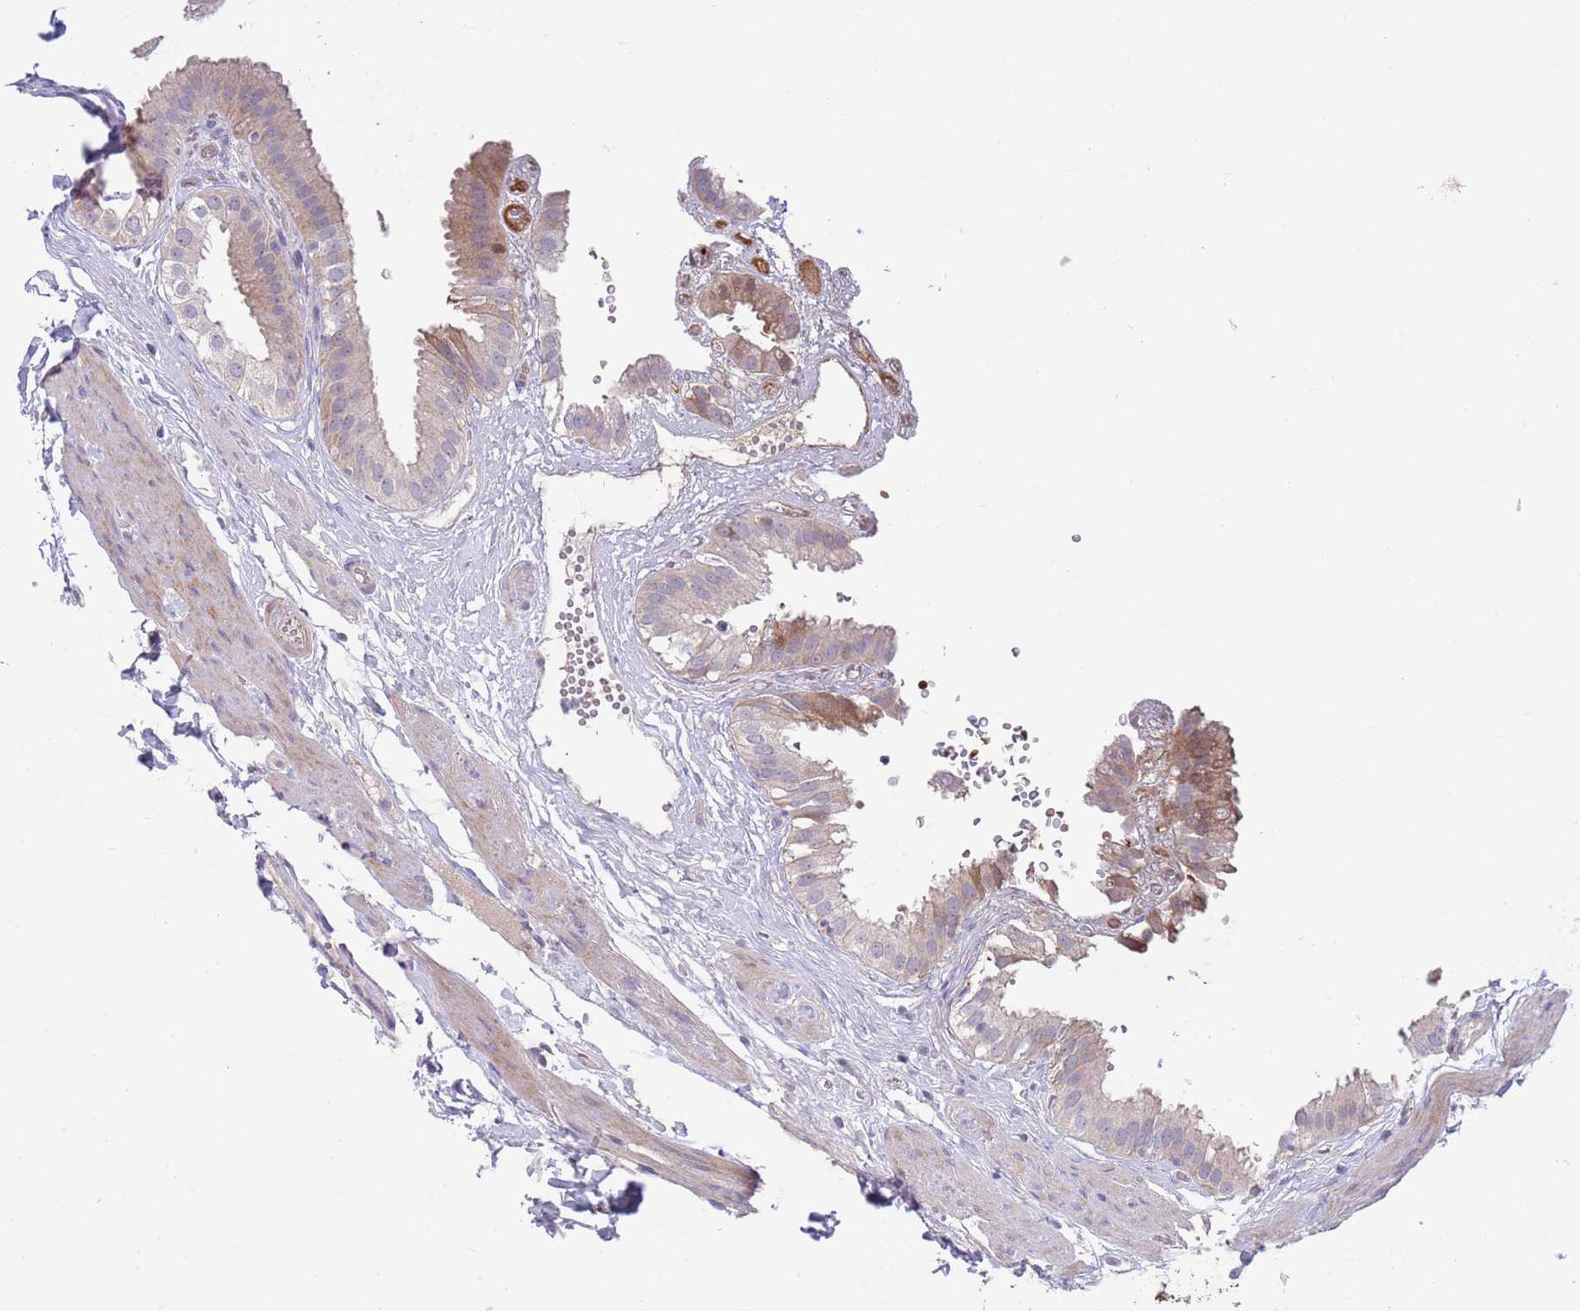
{"staining": {"intensity": "moderate", "quantity": "<25%", "location": "cytoplasmic/membranous"}, "tissue": "gallbladder", "cell_type": "Glandular cells", "image_type": "normal", "snomed": [{"axis": "morphology", "description": "Normal tissue, NOS"}, {"axis": "topography", "description": "Gallbladder"}], "caption": "This photomicrograph demonstrates immunohistochemistry (IHC) staining of benign human gallbladder, with low moderate cytoplasmic/membranous expression in about <25% of glandular cells.", "gene": "ZNF14", "patient": {"sex": "female", "age": 61}}